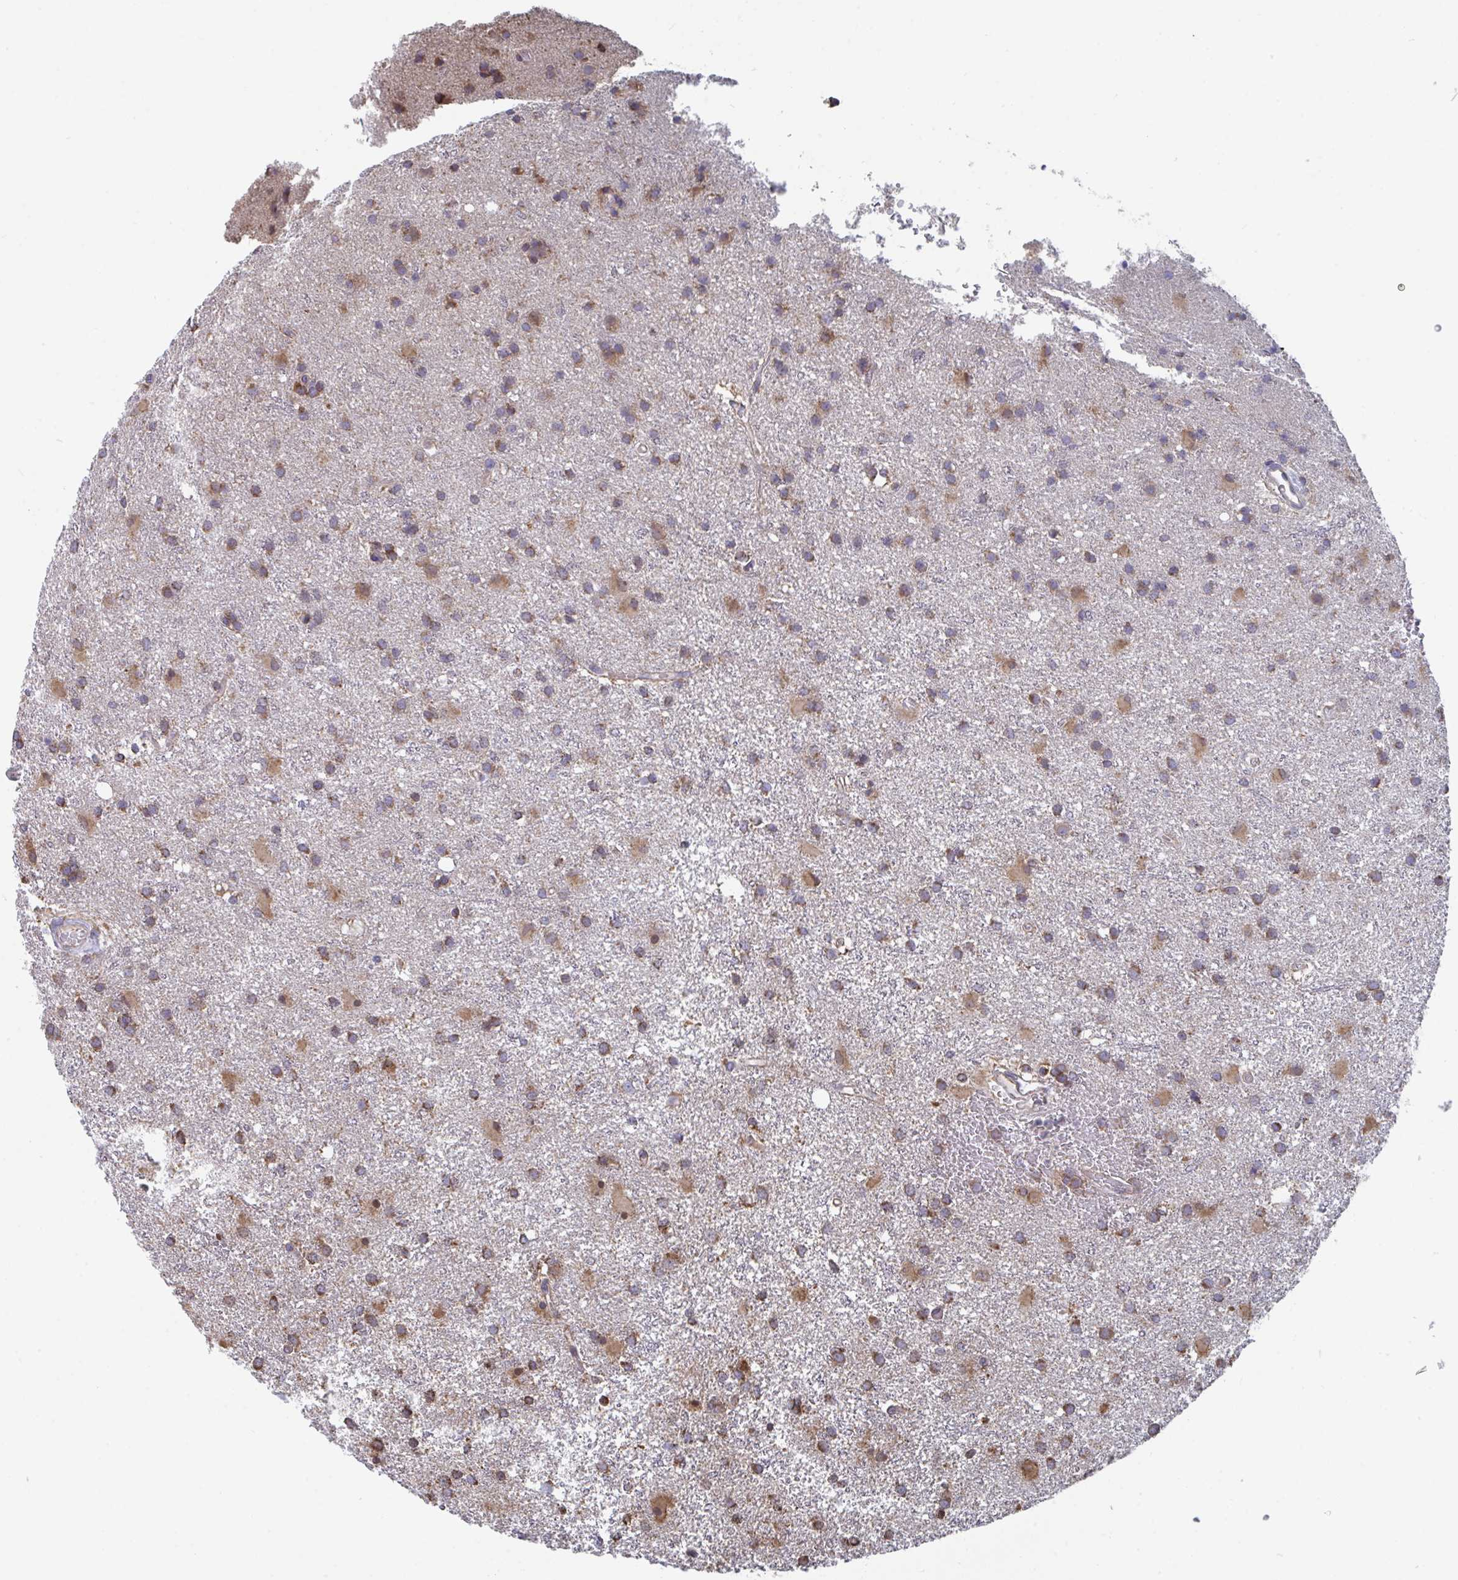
{"staining": {"intensity": "weak", "quantity": "25%-75%", "location": "cytoplasmic/membranous"}, "tissue": "glioma", "cell_type": "Tumor cells", "image_type": "cancer", "snomed": [{"axis": "morphology", "description": "Glioma, malignant, High grade"}, {"axis": "topography", "description": "Brain"}], "caption": "The photomicrograph shows a brown stain indicating the presence of a protein in the cytoplasmic/membranous of tumor cells in malignant high-grade glioma.", "gene": "ELAVL1", "patient": {"sex": "male", "age": 55}}